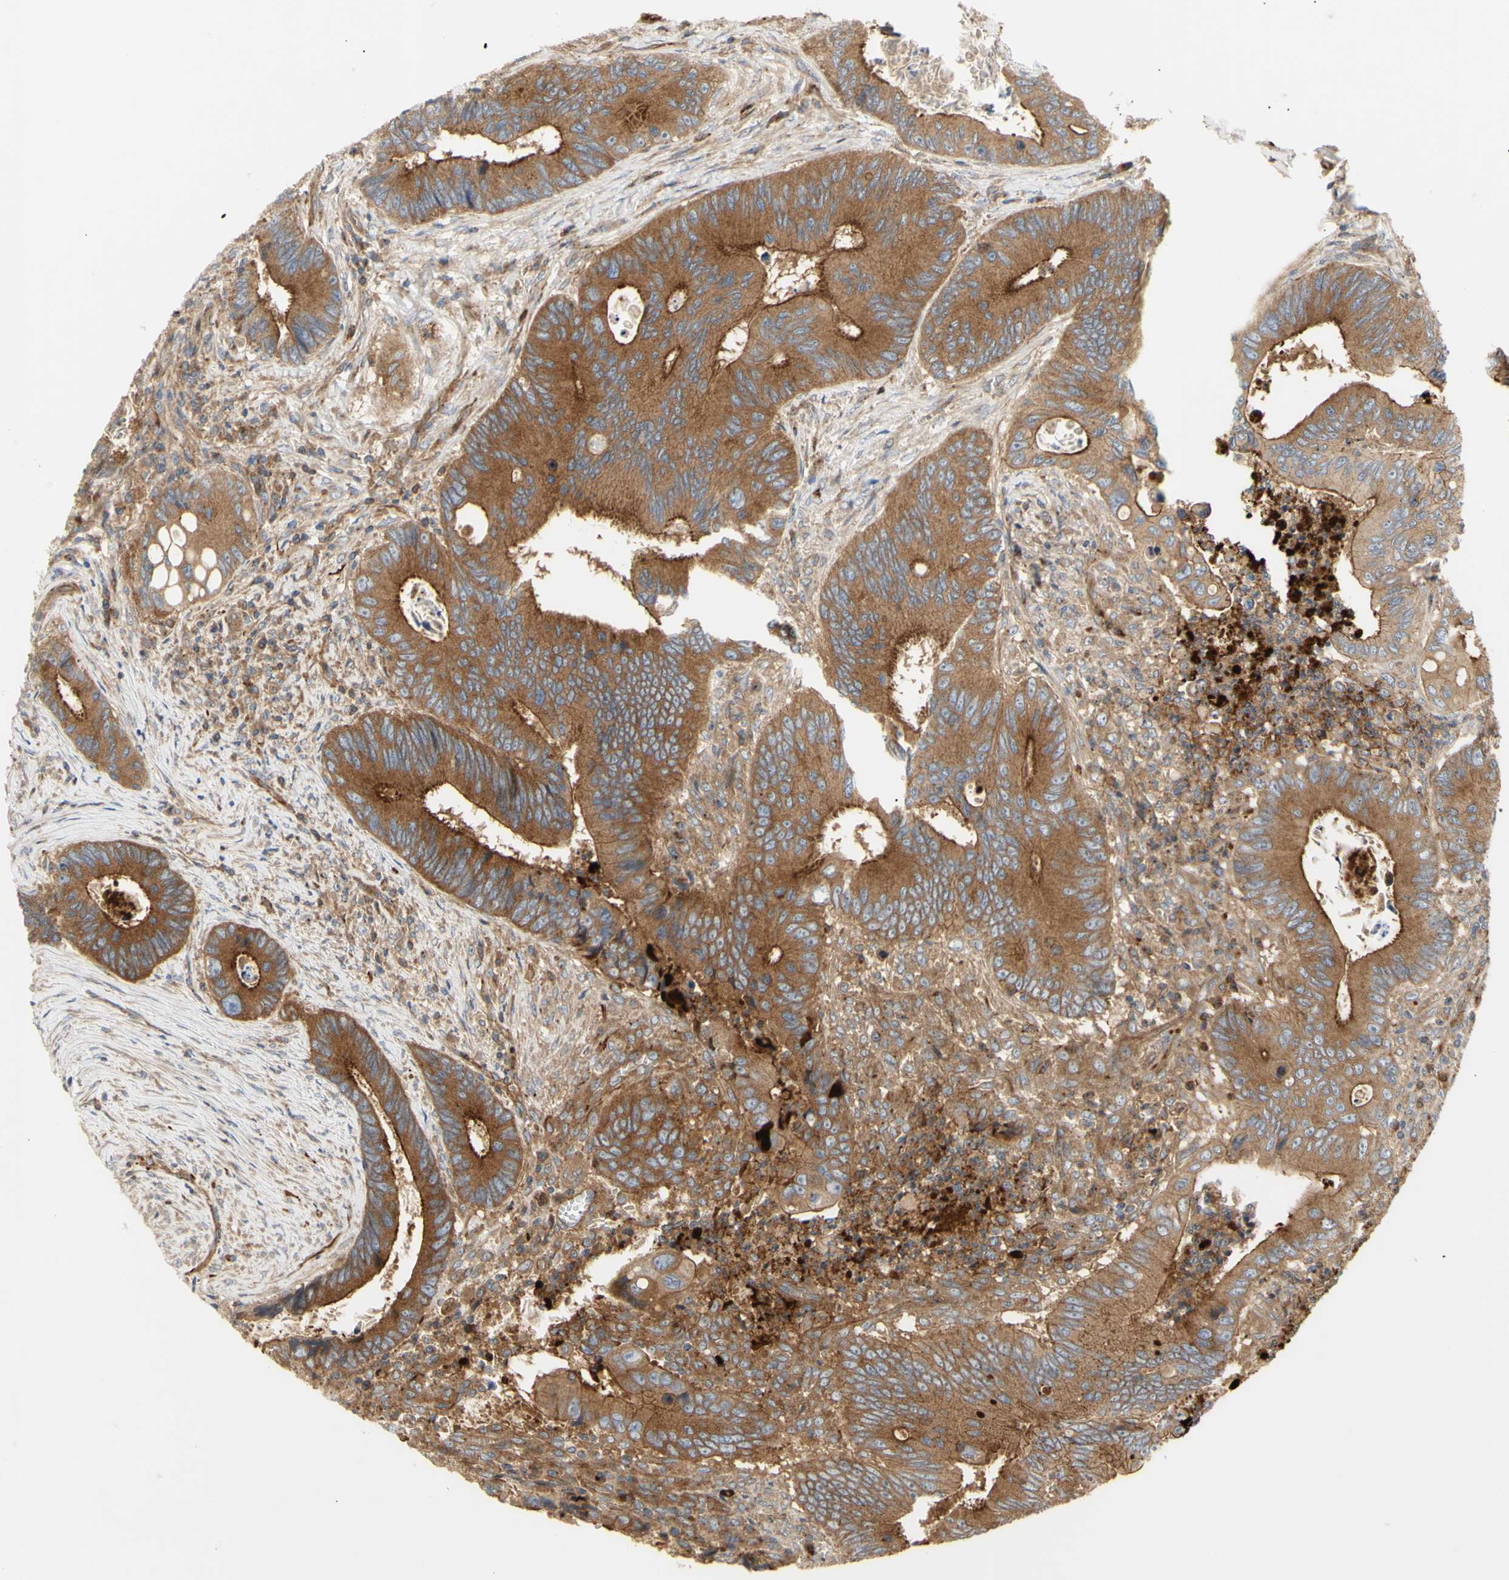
{"staining": {"intensity": "strong", "quantity": "25%-75%", "location": "cytoplasmic/membranous"}, "tissue": "colorectal cancer", "cell_type": "Tumor cells", "image_type": "cancer", "snomed": [{"axis": "morphology", "description": "Inflammation, NOS"}, {"axis": "morphology", "description": "Adenocarcinoma, NOS"}, {"axis": "topography", "description": "Colon"}], "caption": "Colorectal adenocarcinoma stained with a protein marker demonstrates strong staining in tumor cells.", "gene": "TUBG2", "patient": {"sex": "male", "age": 72}}